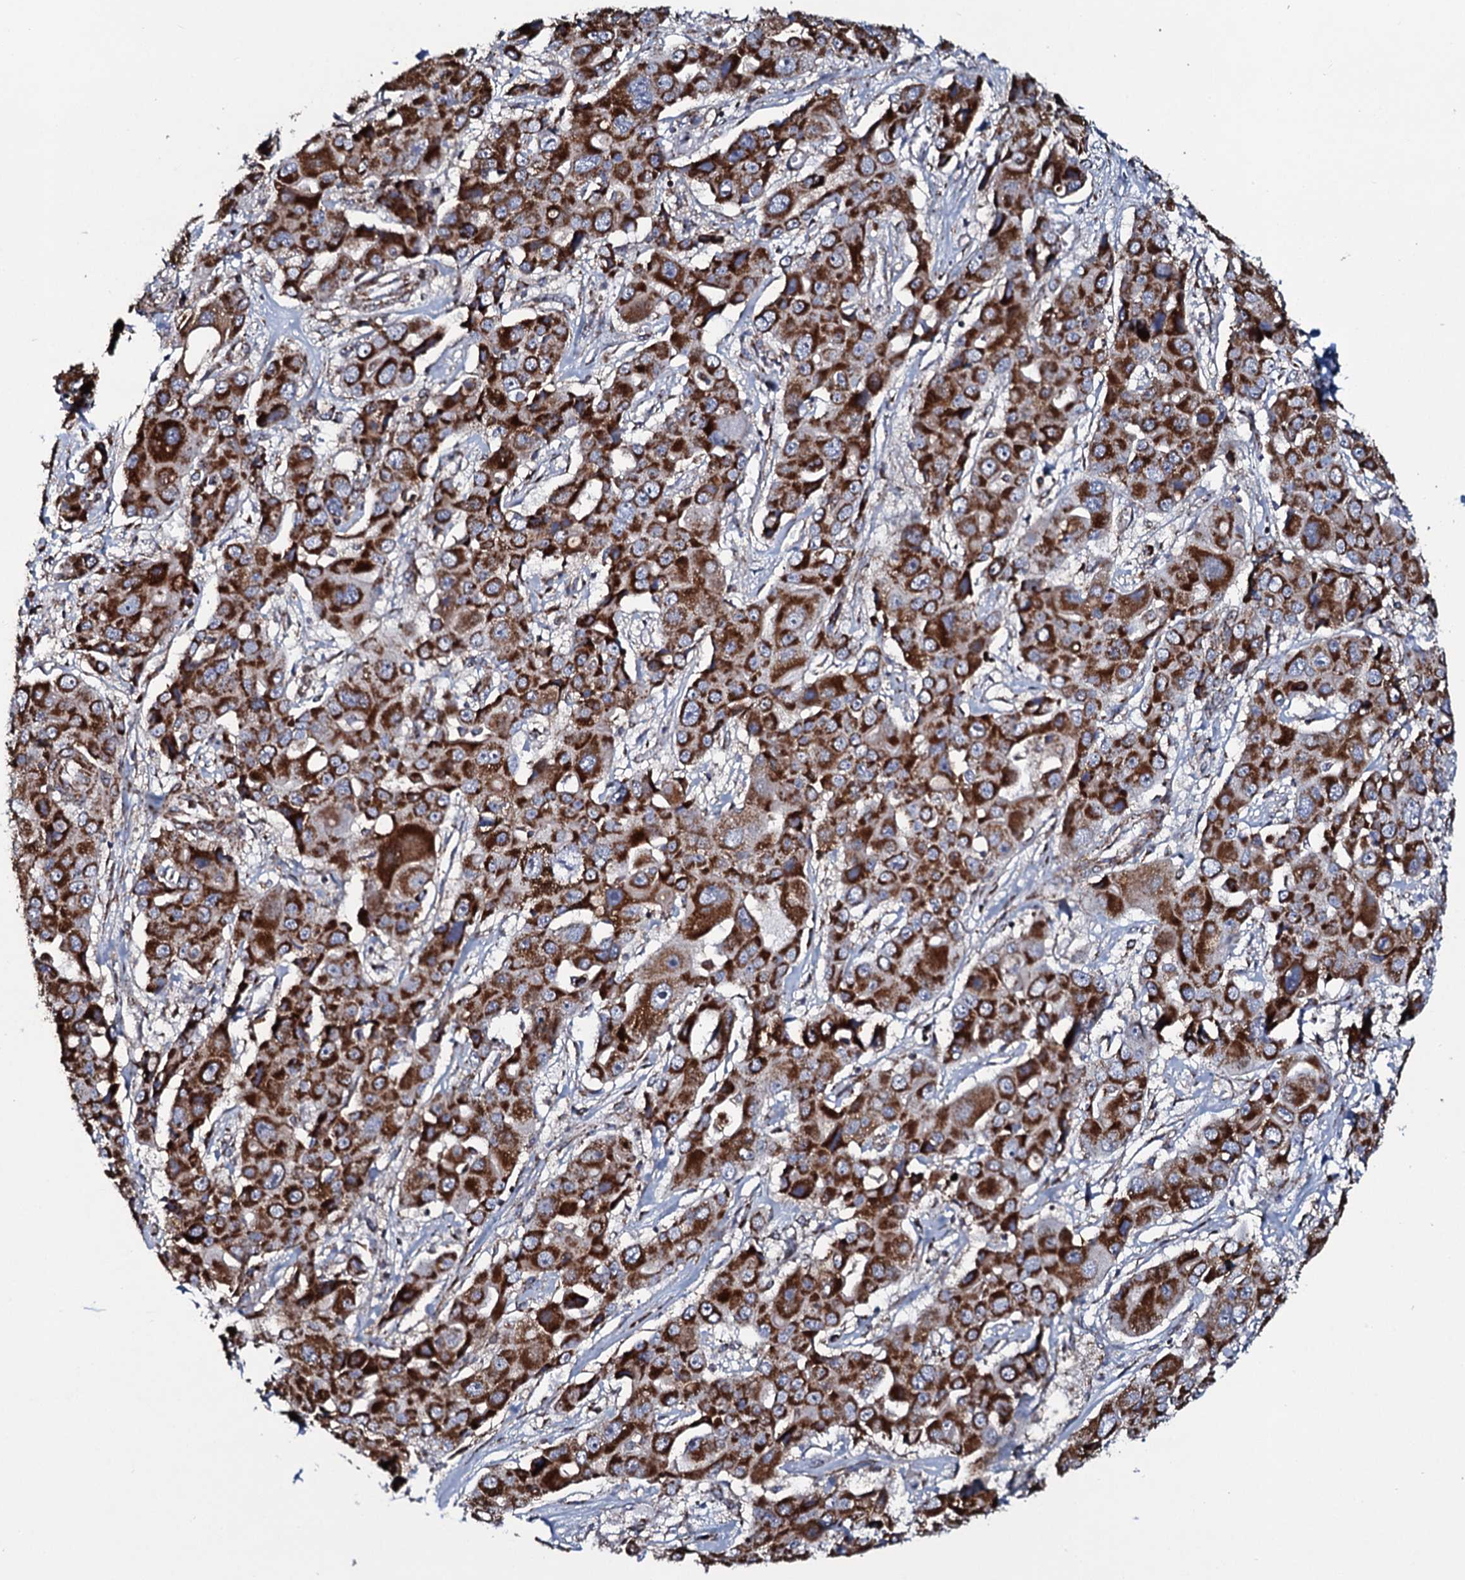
{"staining": {"intensity": "strong", "quantity": ">75%", "location": "cytoplasmic/membranous"}, "tissue": "liver cancer", "cell_type": "Tumor cells", "image_type": "cancer", "snomed": [{"axis": "morphology", "description": "Cholangiocarcinoma"}, {"axis": "topography", "description": "Liver"}], "caption": "Cholangiocarcinoma (liver) tissue demonstrates strong cytoplasmic/membranous expression in approximately >75% of tumor cells Immunohistochemistry (ihc) stains the protein in brown and the nuclei are stained blue.", "gene": "EVC2", "patient": {"sex": "male", "age": 67}}